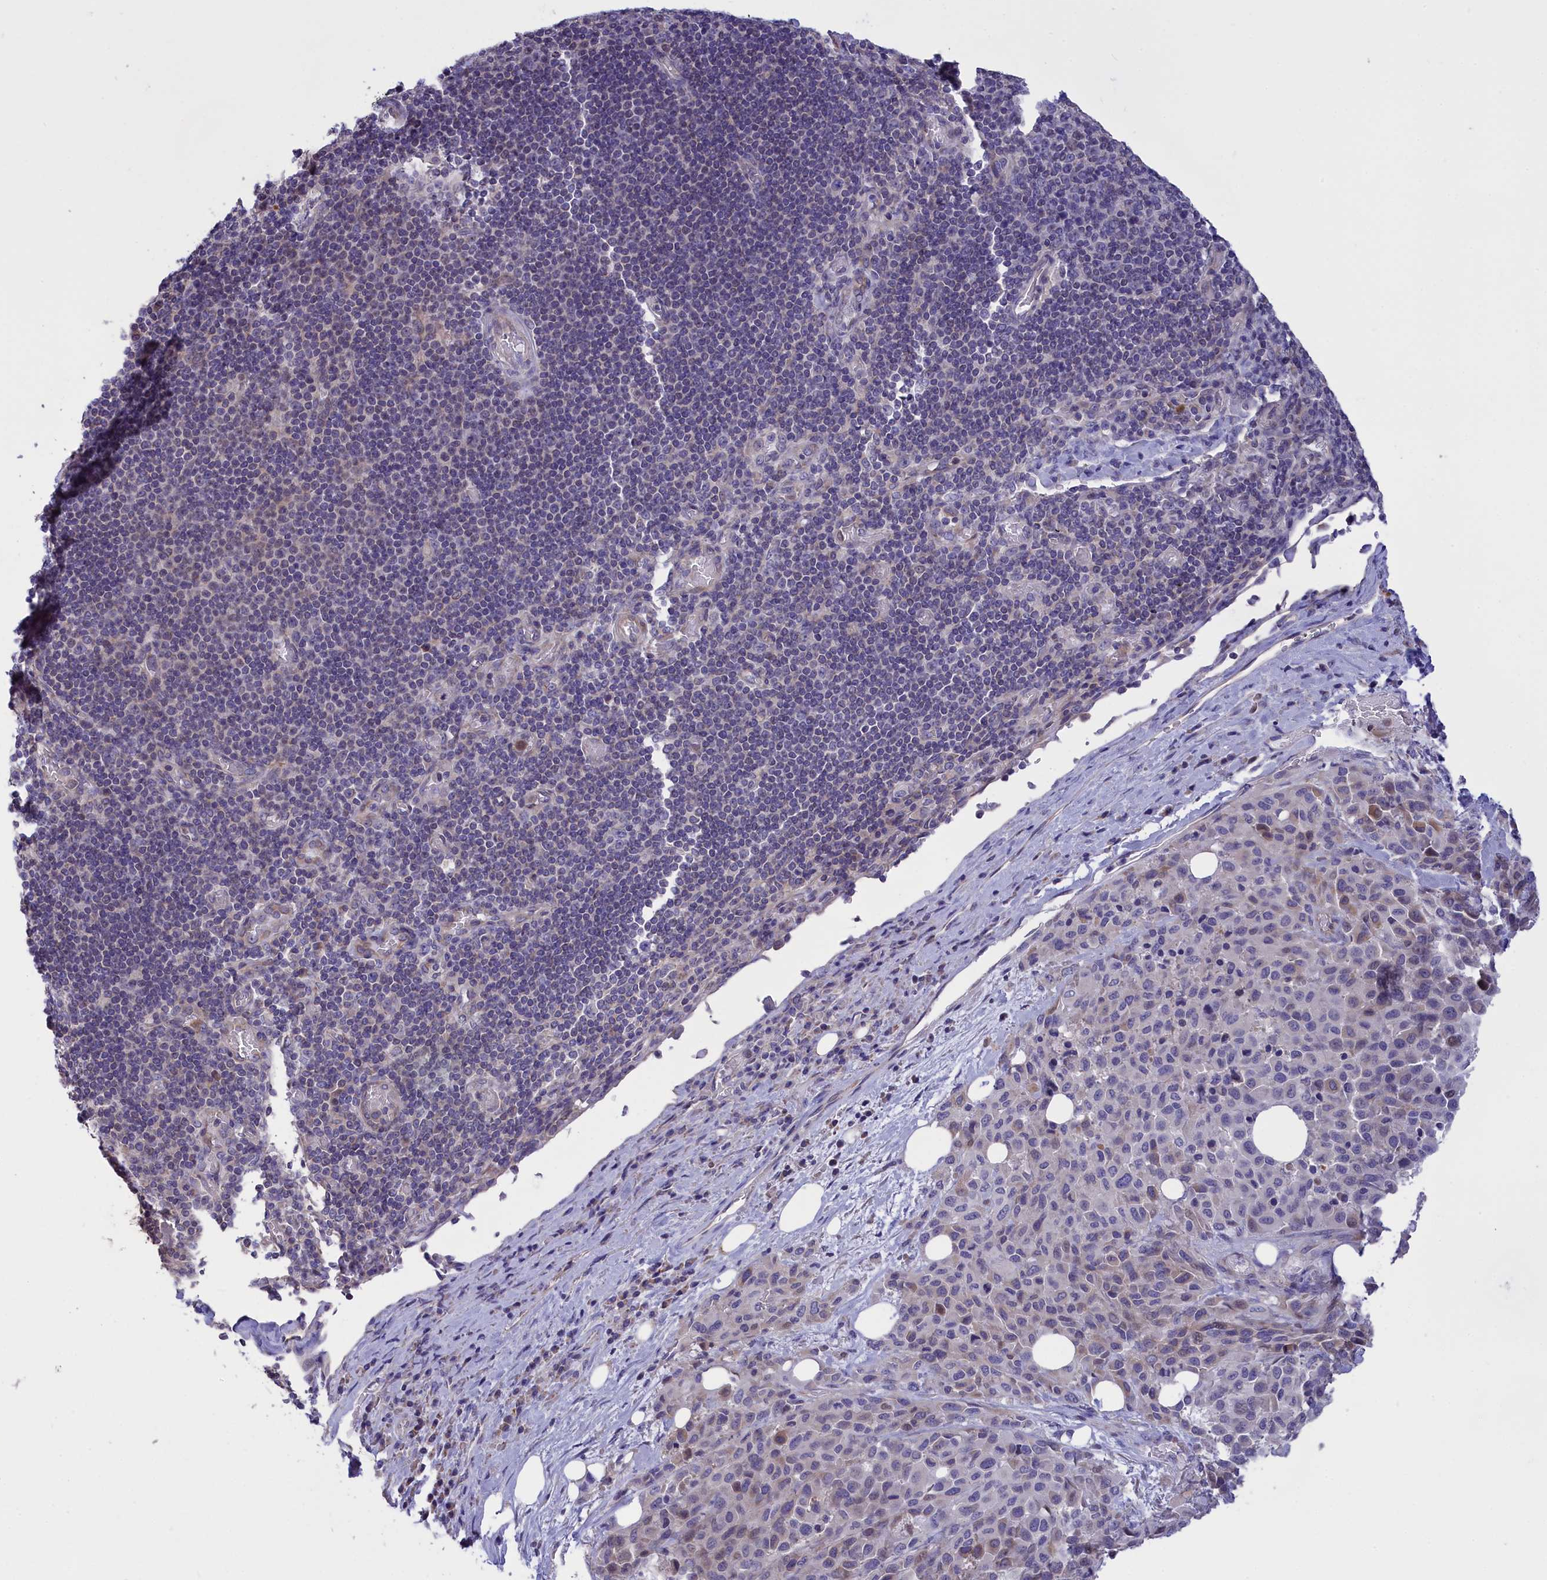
{"staining": {"intensity": "moderate", "quantity": "<25%", "location": "cytoplasmic/membranous"}, "tissue": "melanoma", "cell_type": "Tumor cells", "image_type": "cancer", "snomed": [{"axis": "morphology", "description": "Malignant melanoma, Metastatic site"}, {"axis": "topography", "description": "Skin"}], "caption": "Tumor cells demonstrate moderate cytoplasmic/membranous expression in approximately <25% of cells in melanoma.", "gene": "CYP2U1", "patient": {"sex": "female", "age": 81}}